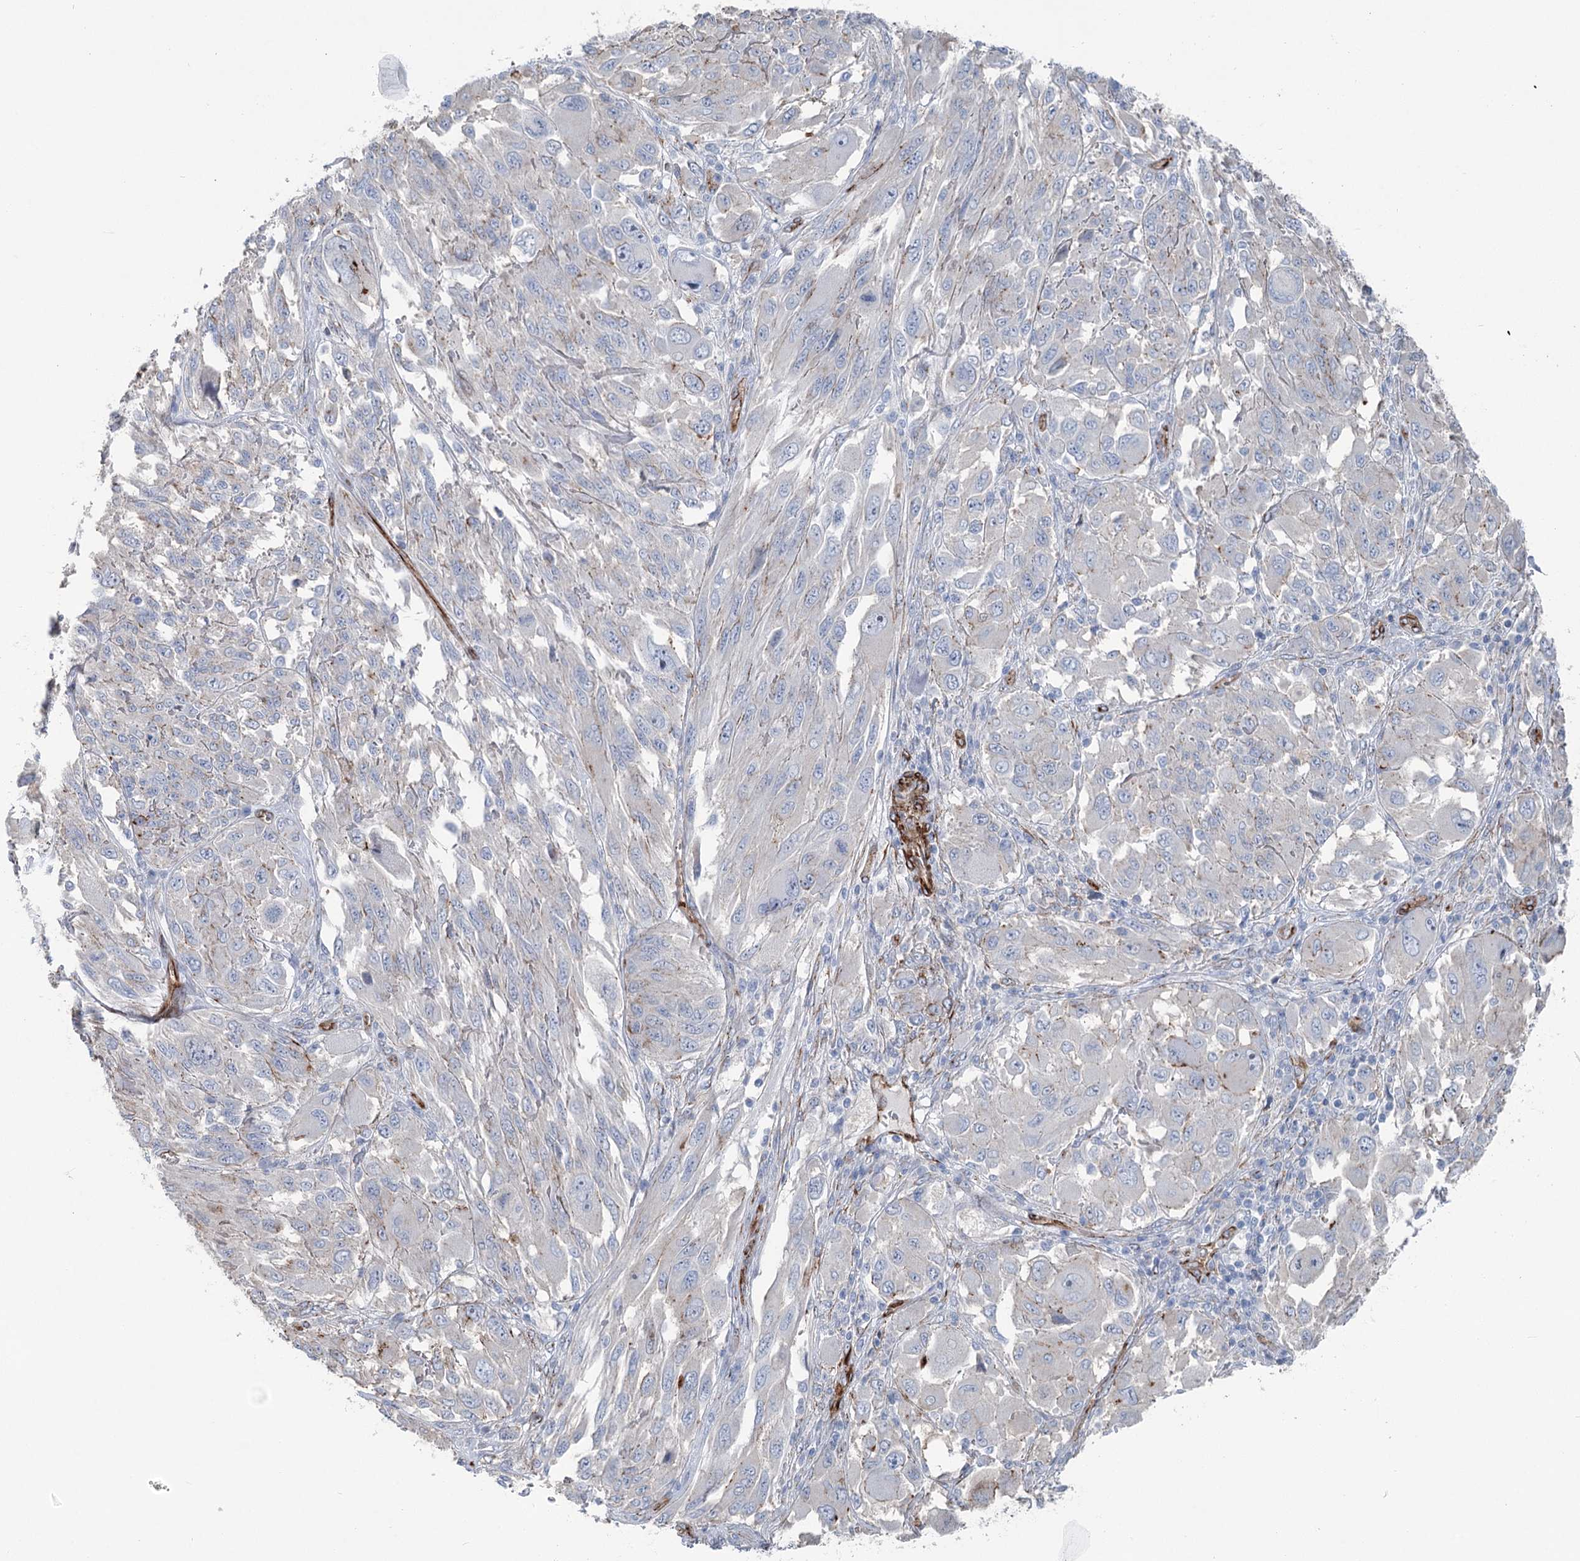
{"staining": {"intensity": "negative", "quantity": "none", "location": "none"}, "tissue": "melanoma", "cell_type": "Tumor cells", "image_type": "cancer", "snomed": [{"axis": "morphology", "description": "Malignant melanoma, NOS"}, {"axis": "topography", "description": "Skin"}], "caption": "There is no significant positivity in tumor cells of melanoma. (DAB immunohistochemistry (IHC) with hematoxylin counter stain).", "gene": "IQSEC1", "patient": {"sex": "female", "age": 91}}